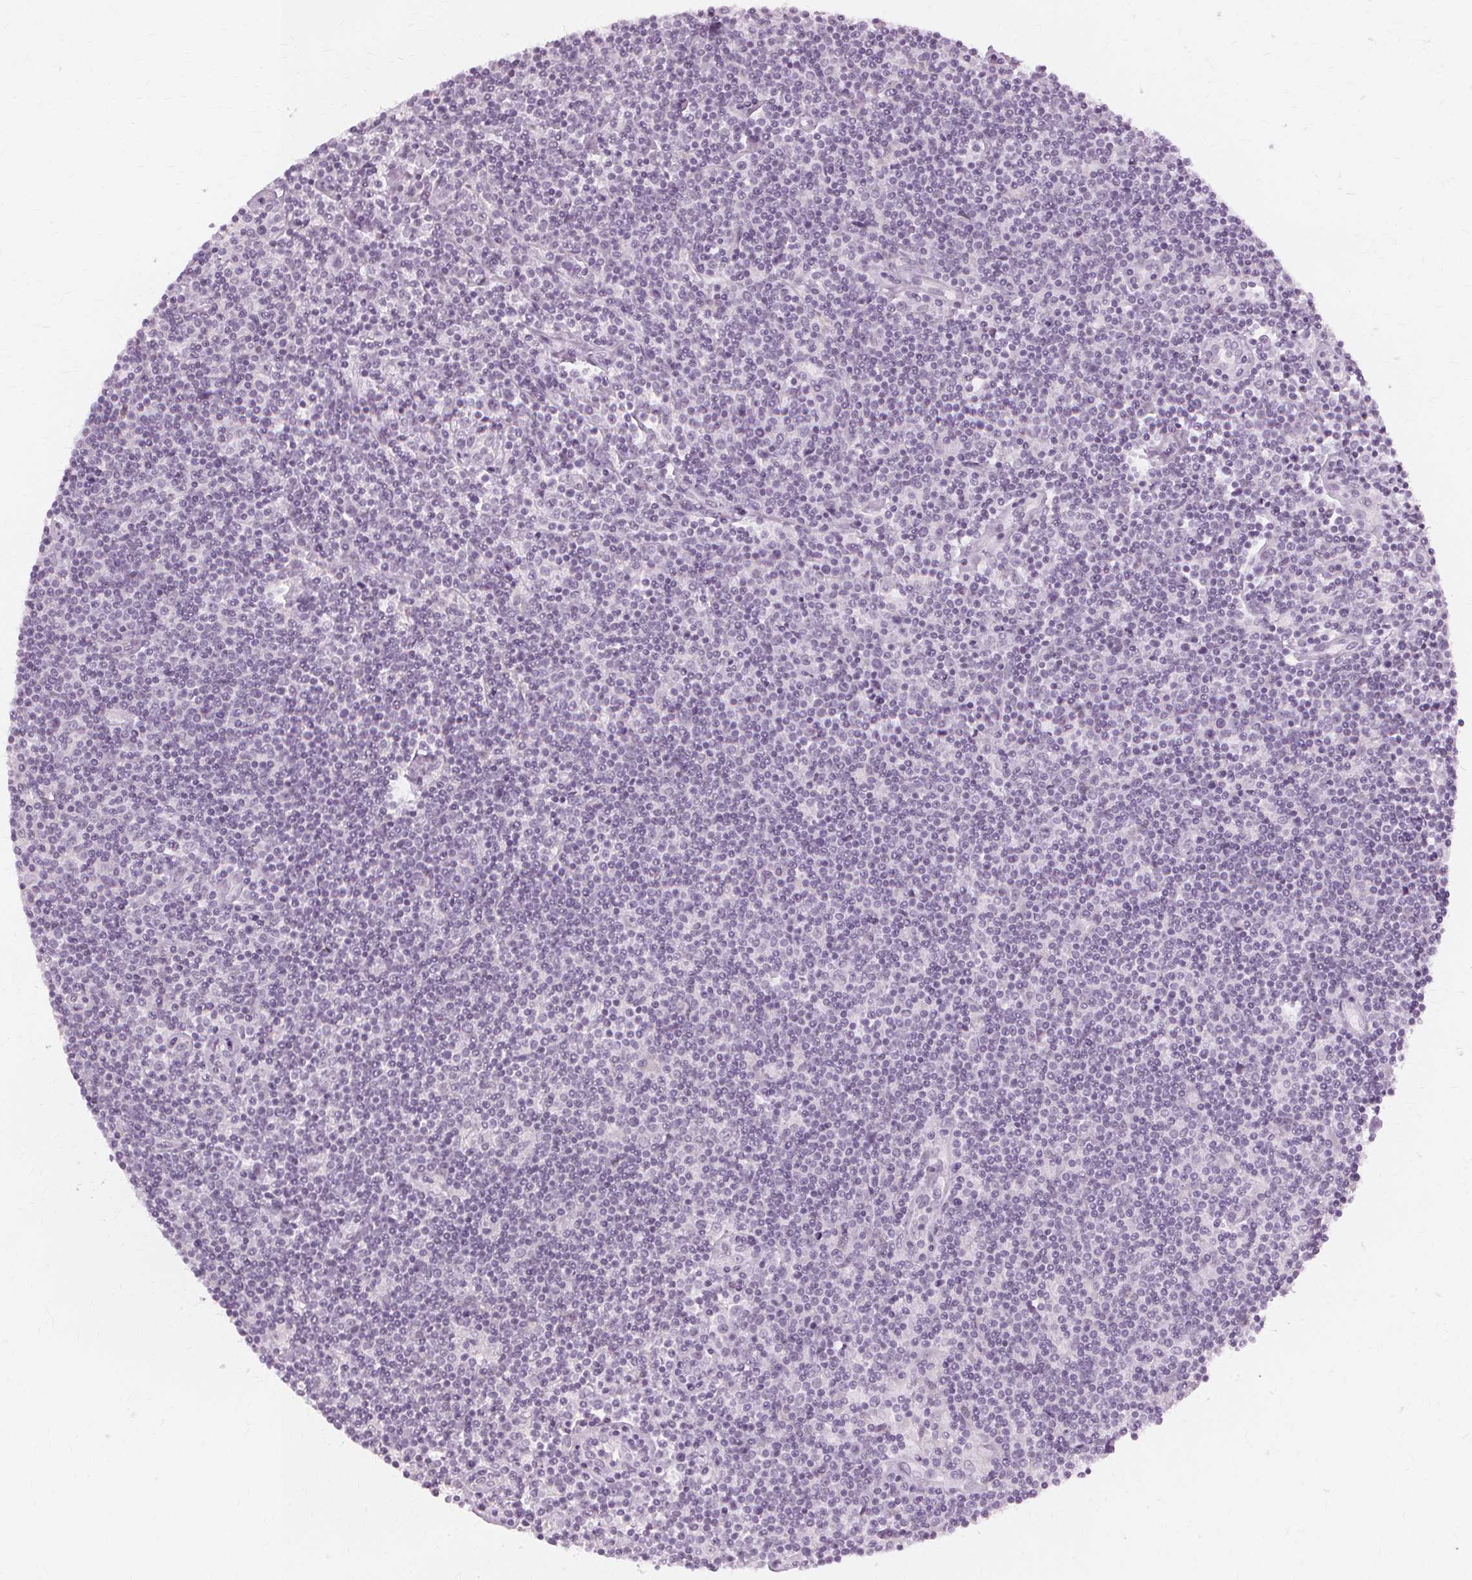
{"staining": {"intensity": "negative", "quantity": "none", "location": "none"}, "tissue": "lymphoma", "cell_type": "Tumor cells", "image_type": "cancer", "snomed": [{"axis": "morphology", "description": "Hodgkin's disease, NOS"}, {"axis": "topography", "description": "Lymph node"}], "caption": "Immunohistochemistry (IHC) of human lymphoma exhibits no staining in tumor cells.", "gene": "NXPE1", "patient": {"sex": "male", "age": 40}}